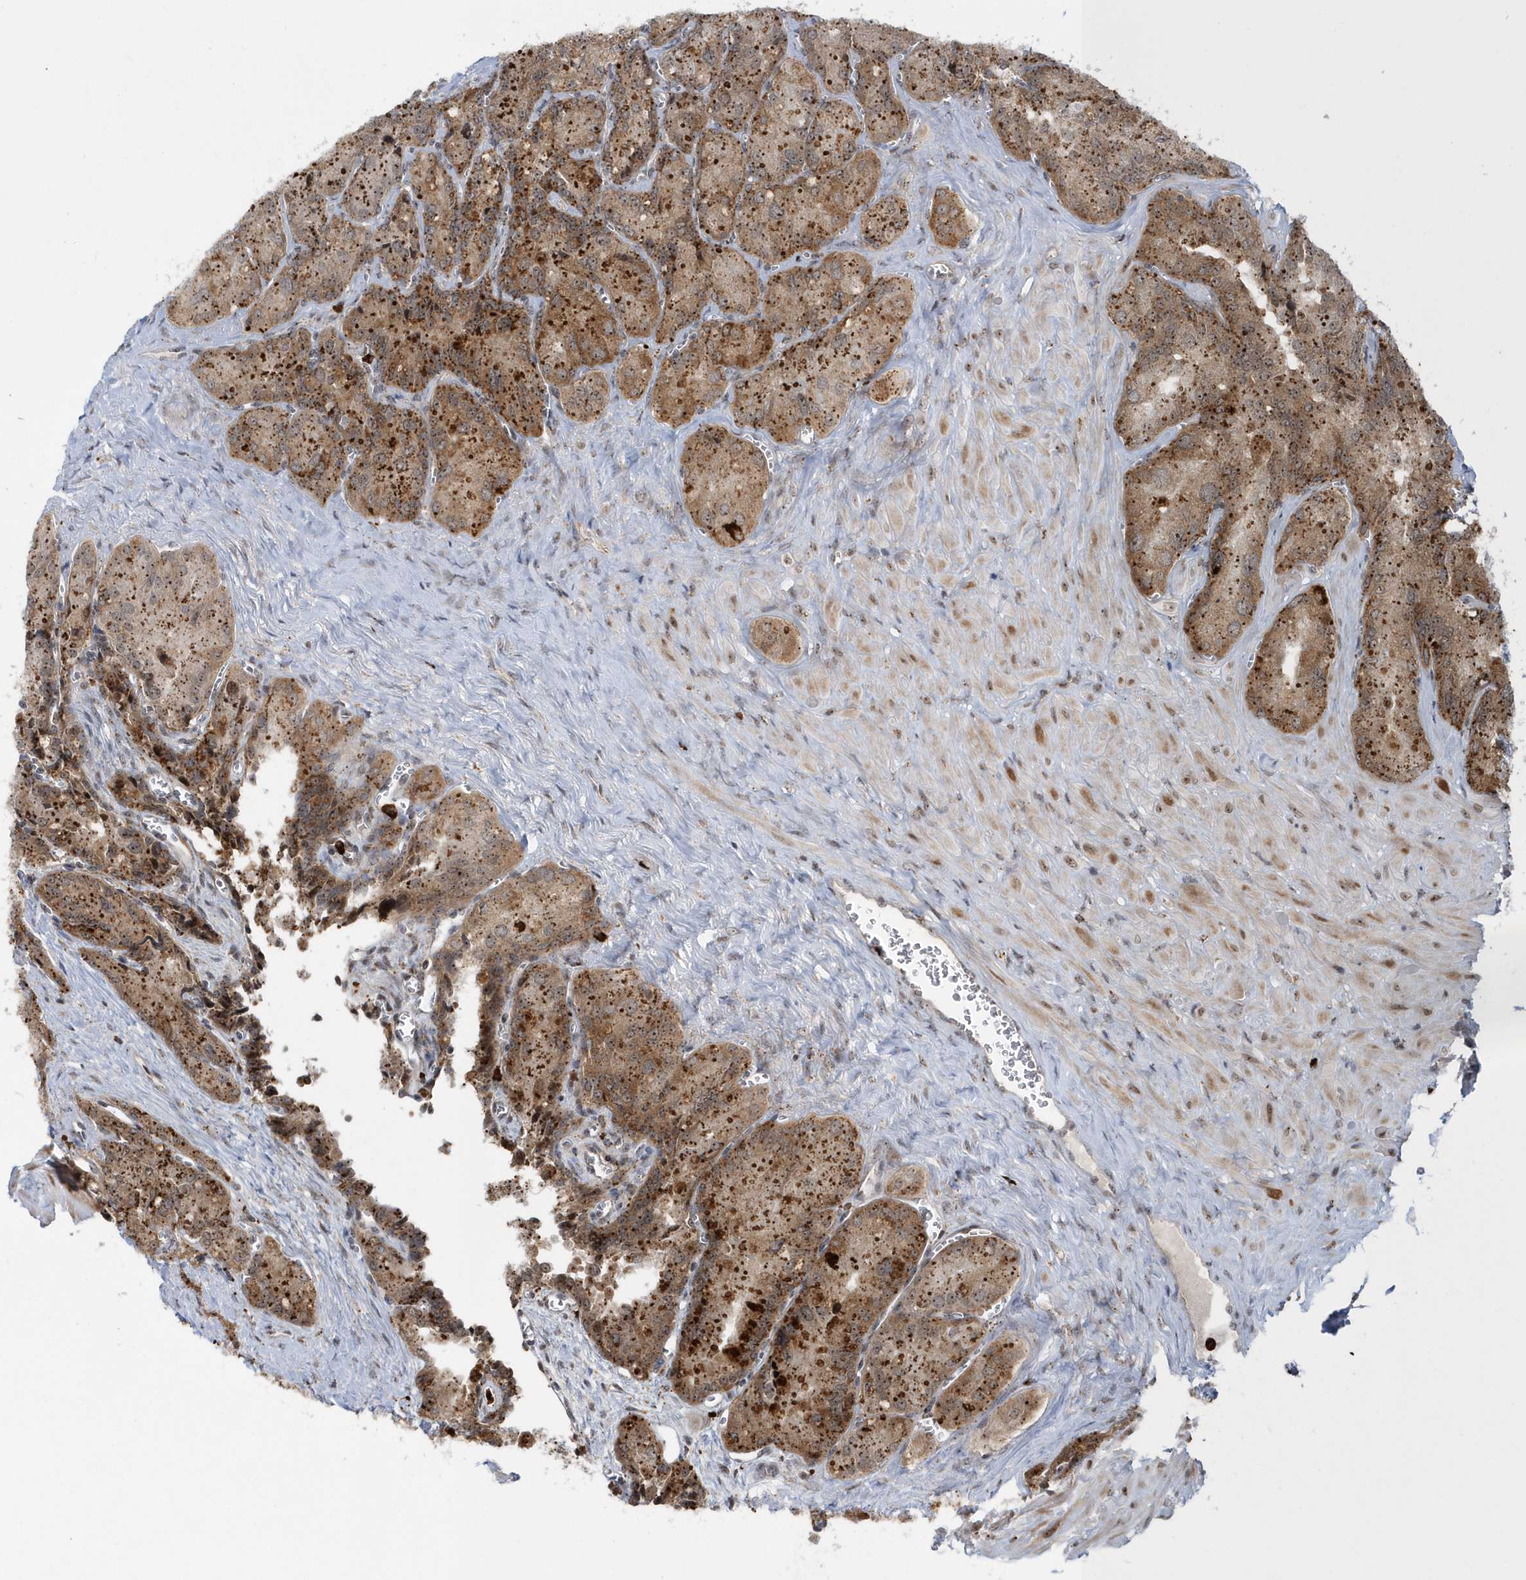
{"staining": {"intensity": "strong", "quantity": ">75%", "location": "cytoplasmic/membranous,nuclear"}, "tissue": "seminal vesicle", "cell_type": "Glandular cells", "image_type": "normal", "snomed": [{"axis": "morphology", "description": "Normal tissue, NOS"}, {"axis": "topography", "description": "Seminal veicle"}], "caption": "Approximately >75% of glandular cells in benign seminal vesicle reveal strong cytoplasmic/membranous,nuclear protein expression as visualized by brown immunohistochemical staining.", "gene": "SOWAHB", "patient": {"sex": "male", "age": 62}}